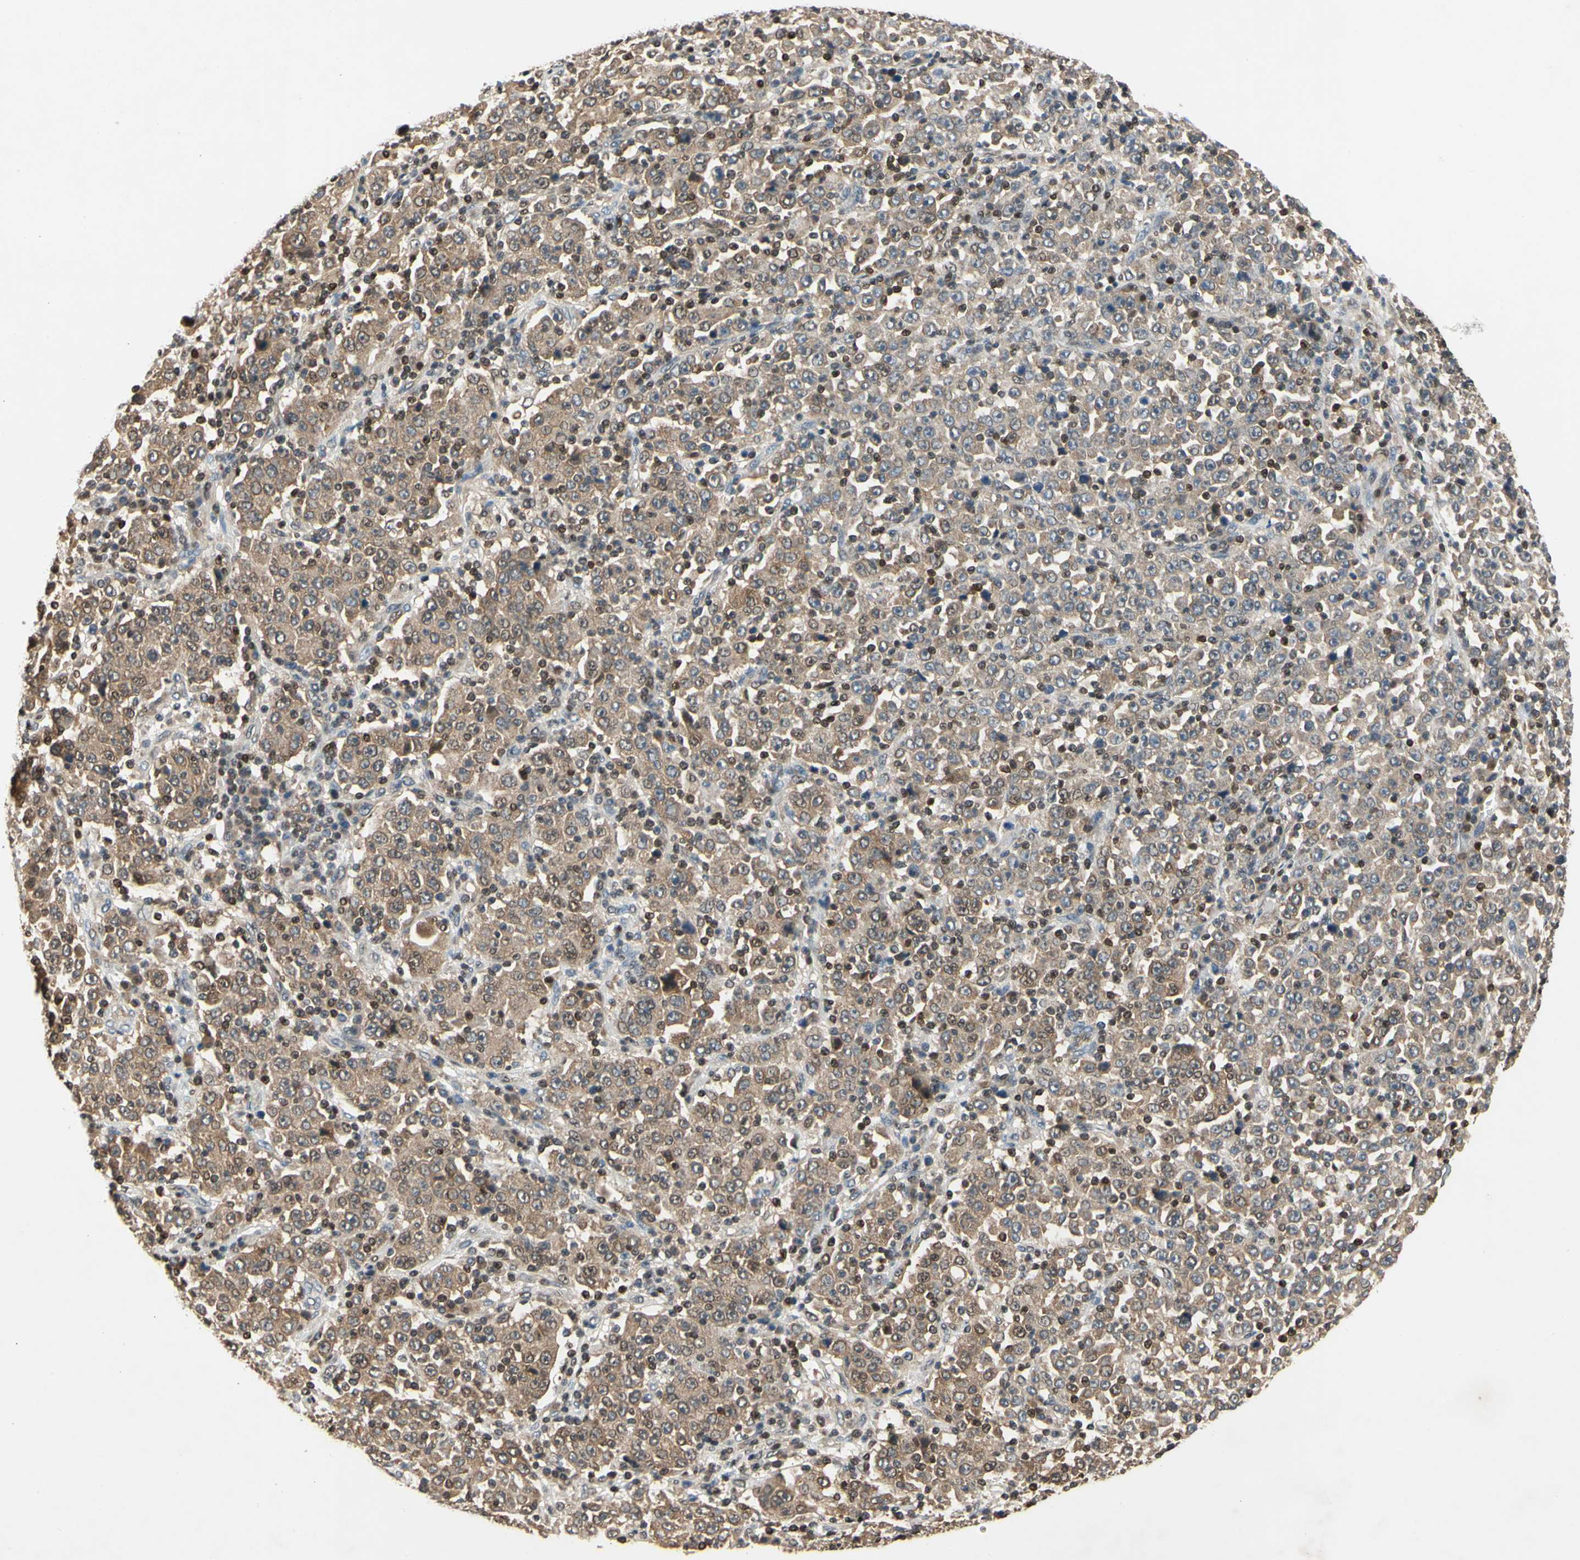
{"staining": {"intensity": "moderate", "quantity": ">75%", "location": "cytoplasmic/membranous"}, "tissue": "stomach cancer", "cell_type": "Tumor cells", "image_type": "cancer", "snomed": [{"axis": "morphology", "description": "Normal tissue, NOS"}, {"axis": "morphology", "description": "Adenocarcinoma, NOS"}, {"axis": "topography", "description": "Stomach, upper"}, {"axis": "topography", "description": "Stomach"}], "caption": "Immunohistochemistry (IHC) of human stomach adenocarcinoma demonstrates medium levels of moderate cytoplasmic/membranous expression in about >75% of tumor cells.", "gene": "GSR", "patient": {"sex": "male", "age": 59}}